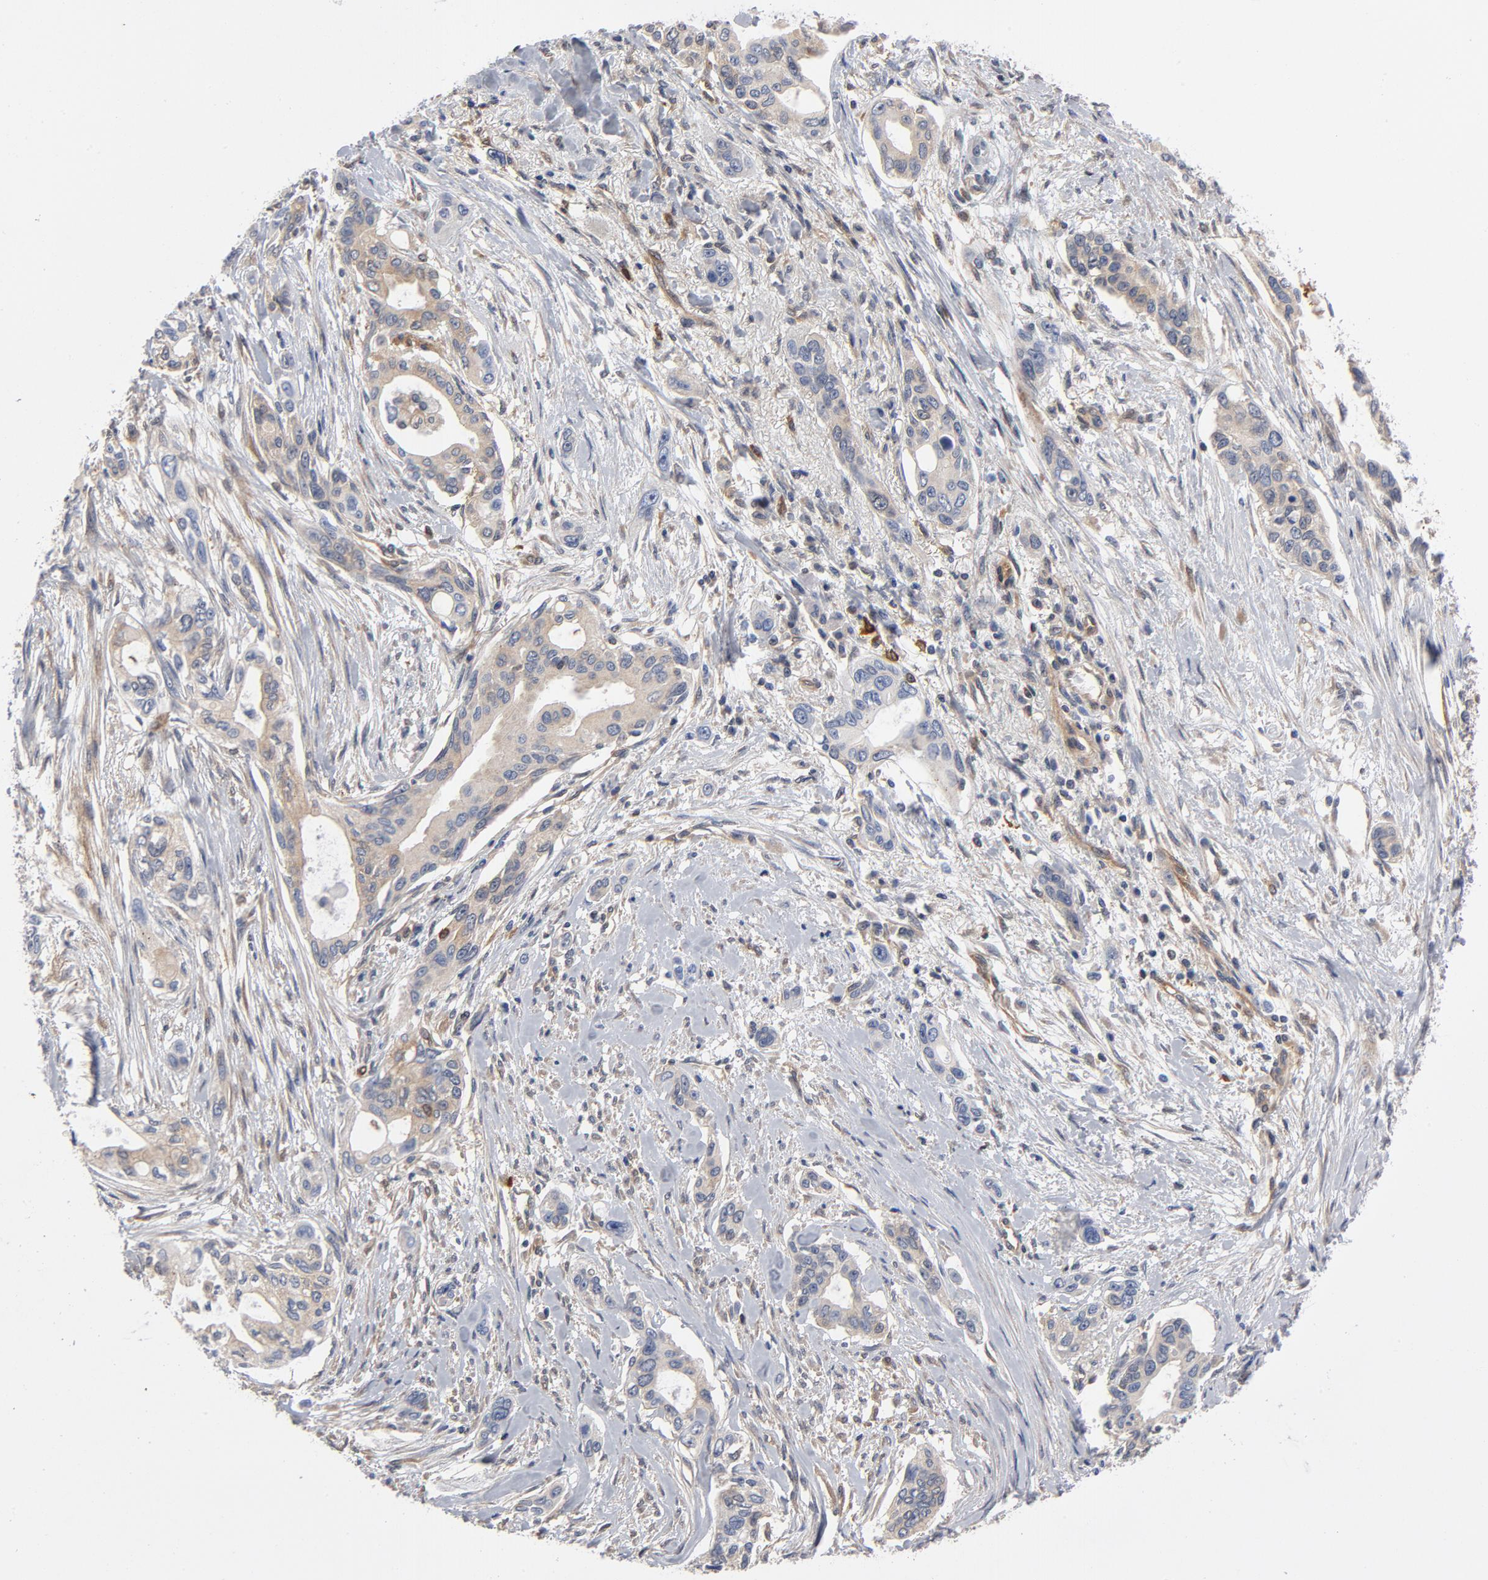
{"staining": {"intensity": "negative", "quantity": "none", "location": "none"}, "tissue": "pancreatic cancer", "cell_type": "Tumor cells", "image_type": "cancer", "snomed": [{"axis": "morphology", "description": "Adenocarcinoma, NOS"}, {"axis": "topography", "description": "Pancreas"}], "caption": "Image shows no protein positivity in tumor cells of adenocarcinoma (pancreatic) tissue.", "gene": "ASMTL", "patient": {"sex": "female", "age": 60}}